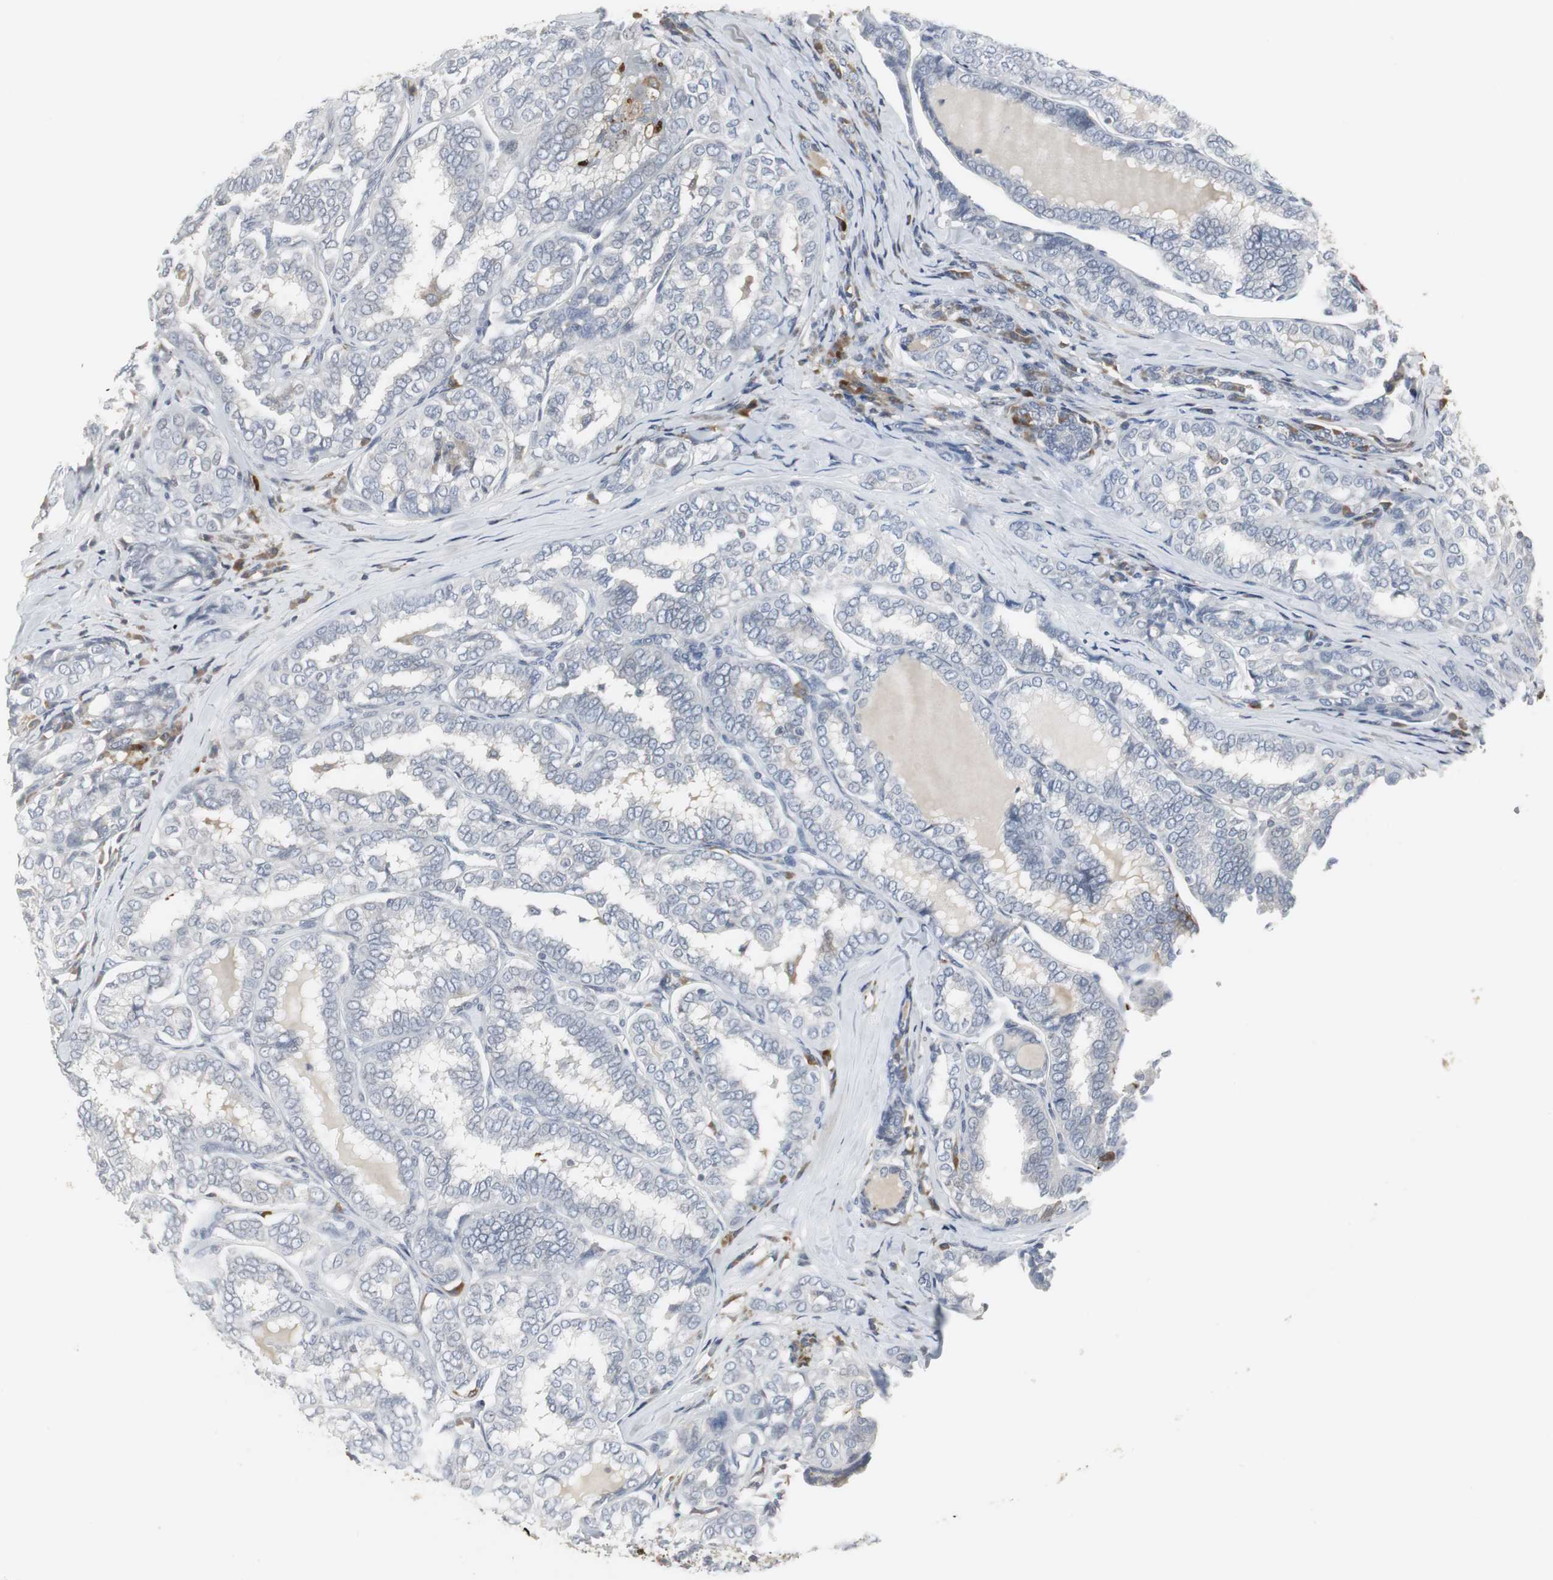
{"staining": {"intensity": "negative", "quantity": "none", "location": "none"}, "tissue": "thyroid cancer", "cell_type": "Tumor cells", "image_type": "cancer", "snomed": [{"axis": "morphology", "description": "Papillary adenocarcinoma, NOS"}, {"axis": "topography", "description": "Thyroid gland"}], "caption": "A photomicrograph of papillary adenocarcinoma (thyroid) stained for a protein demonstrates no brown staining in tumor cells.", "gene": "PI15", "patient": {"sex": "female", "age": 30}}